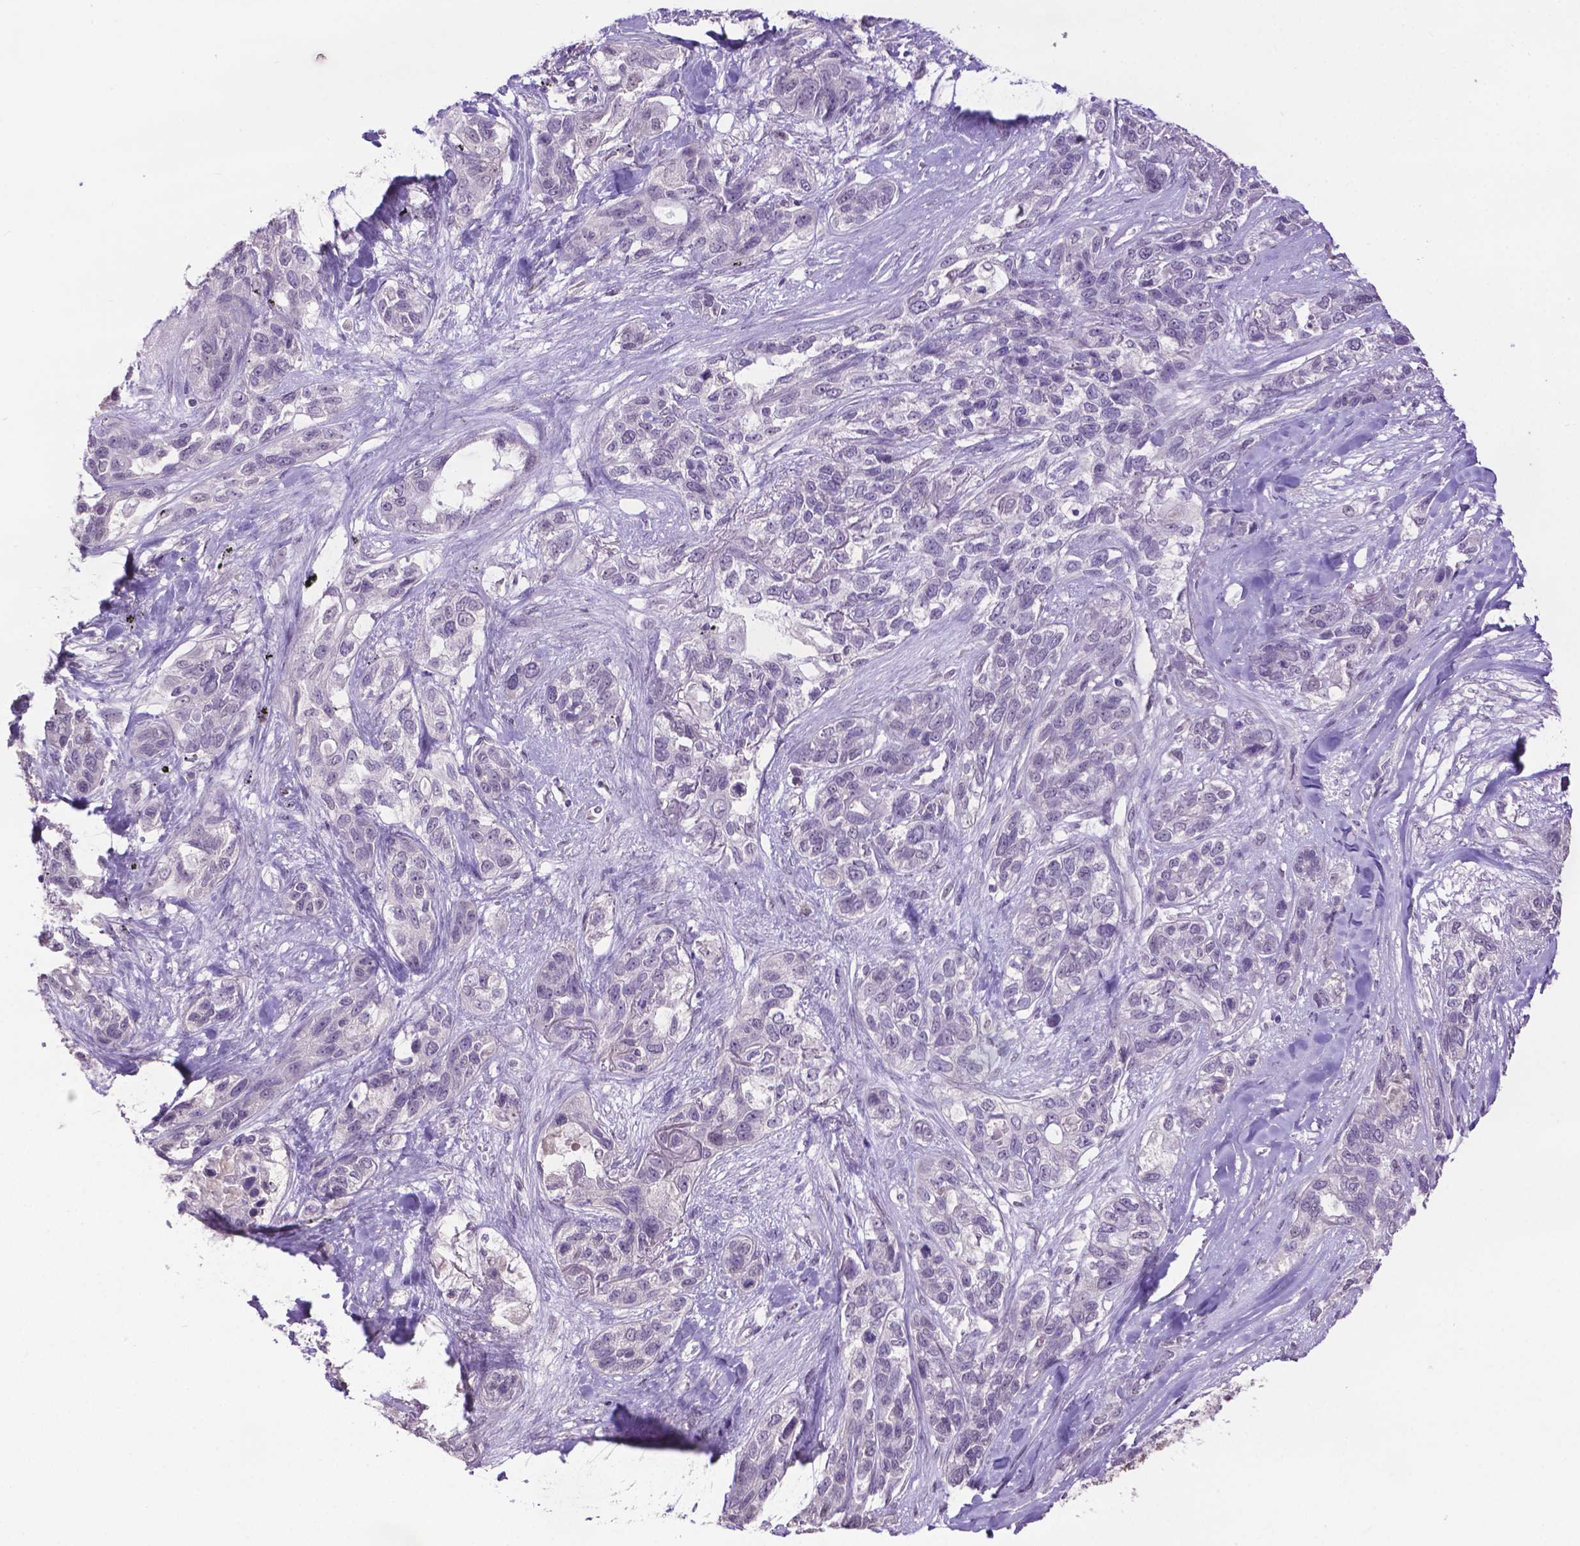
{"staining": {"intensity": "negative", "quantity": "none", "location": "none"}, "tissue": "lung cancer", "cell_type": "Tumor cells", "image_type": "cancer", "snomed": [{"axis": "morphology", "description": "Squamous cell carcinoma, NOS"}, {"axis": "topography", "description": "Lung"}], "caption": "Human lung squamous cell carcinoma stained for a protein using IHC exhibits no staining in tumor cells.", "gene": "CPM", "patient": {"sex": "female", "age": 70}}